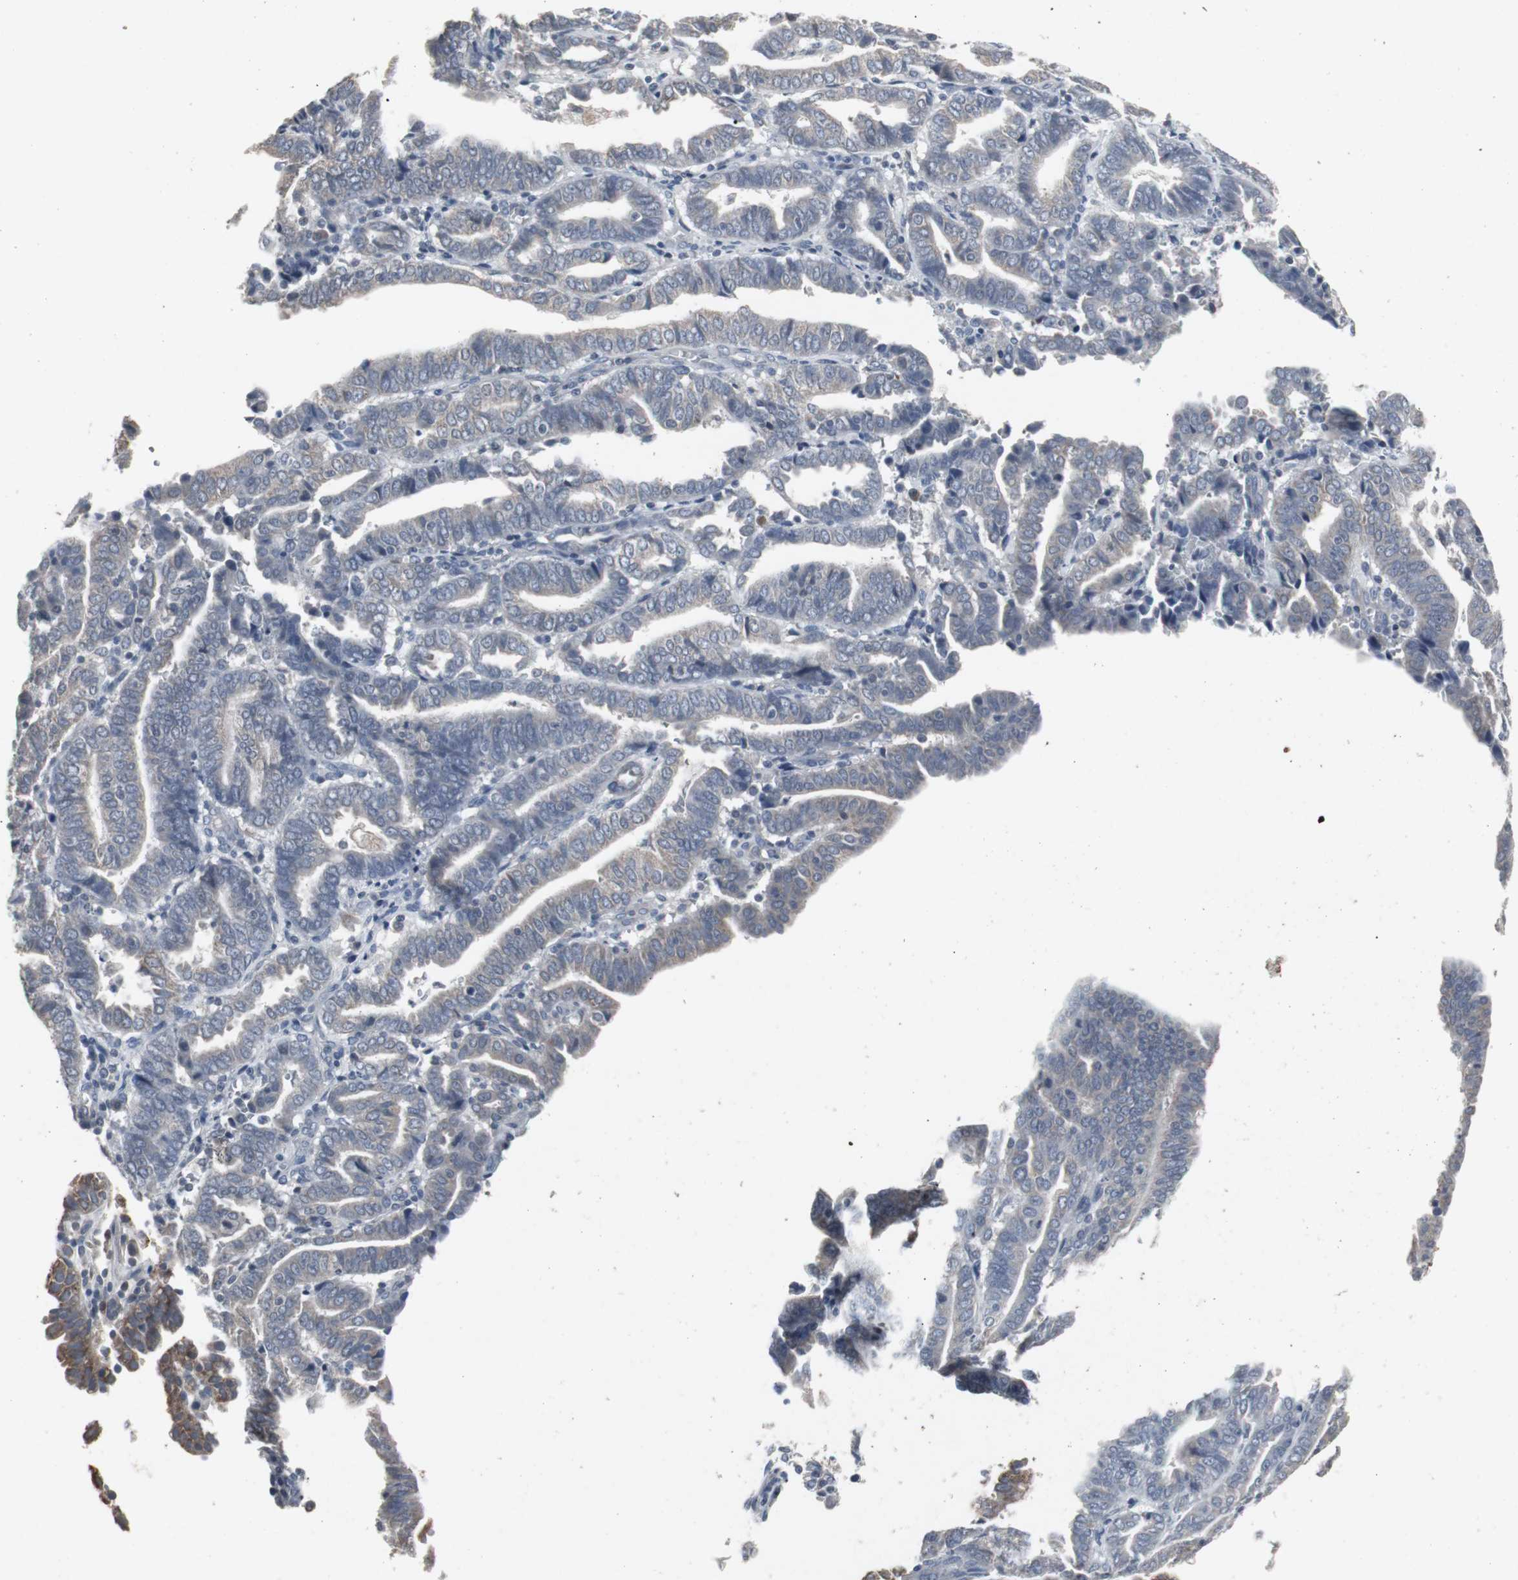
{"staining": {"intensity": "weak", "quantity": "25%-75%", "location": "cytoplasmic/membranous"}, "tissue": "endometrial cancer", "cell_type": "Tumor cells", "image_type": "cancer", "snomed": [{"axis": "morphology", "description": "Adenocarcinoma, NOS"}, {"axis": "topography", "description": "Uterus"}], "caption": "Immunohistochemistry (IHC) histopathology image of endometrial adenocarcinoma stained for a protein (brown), which exhibits low levels of weak cytoplasmic/membranous positivity in about 25%-75% of tumor cells.", "gene": "ACAA1", "patient": {"sex": "female", "age": 83}}